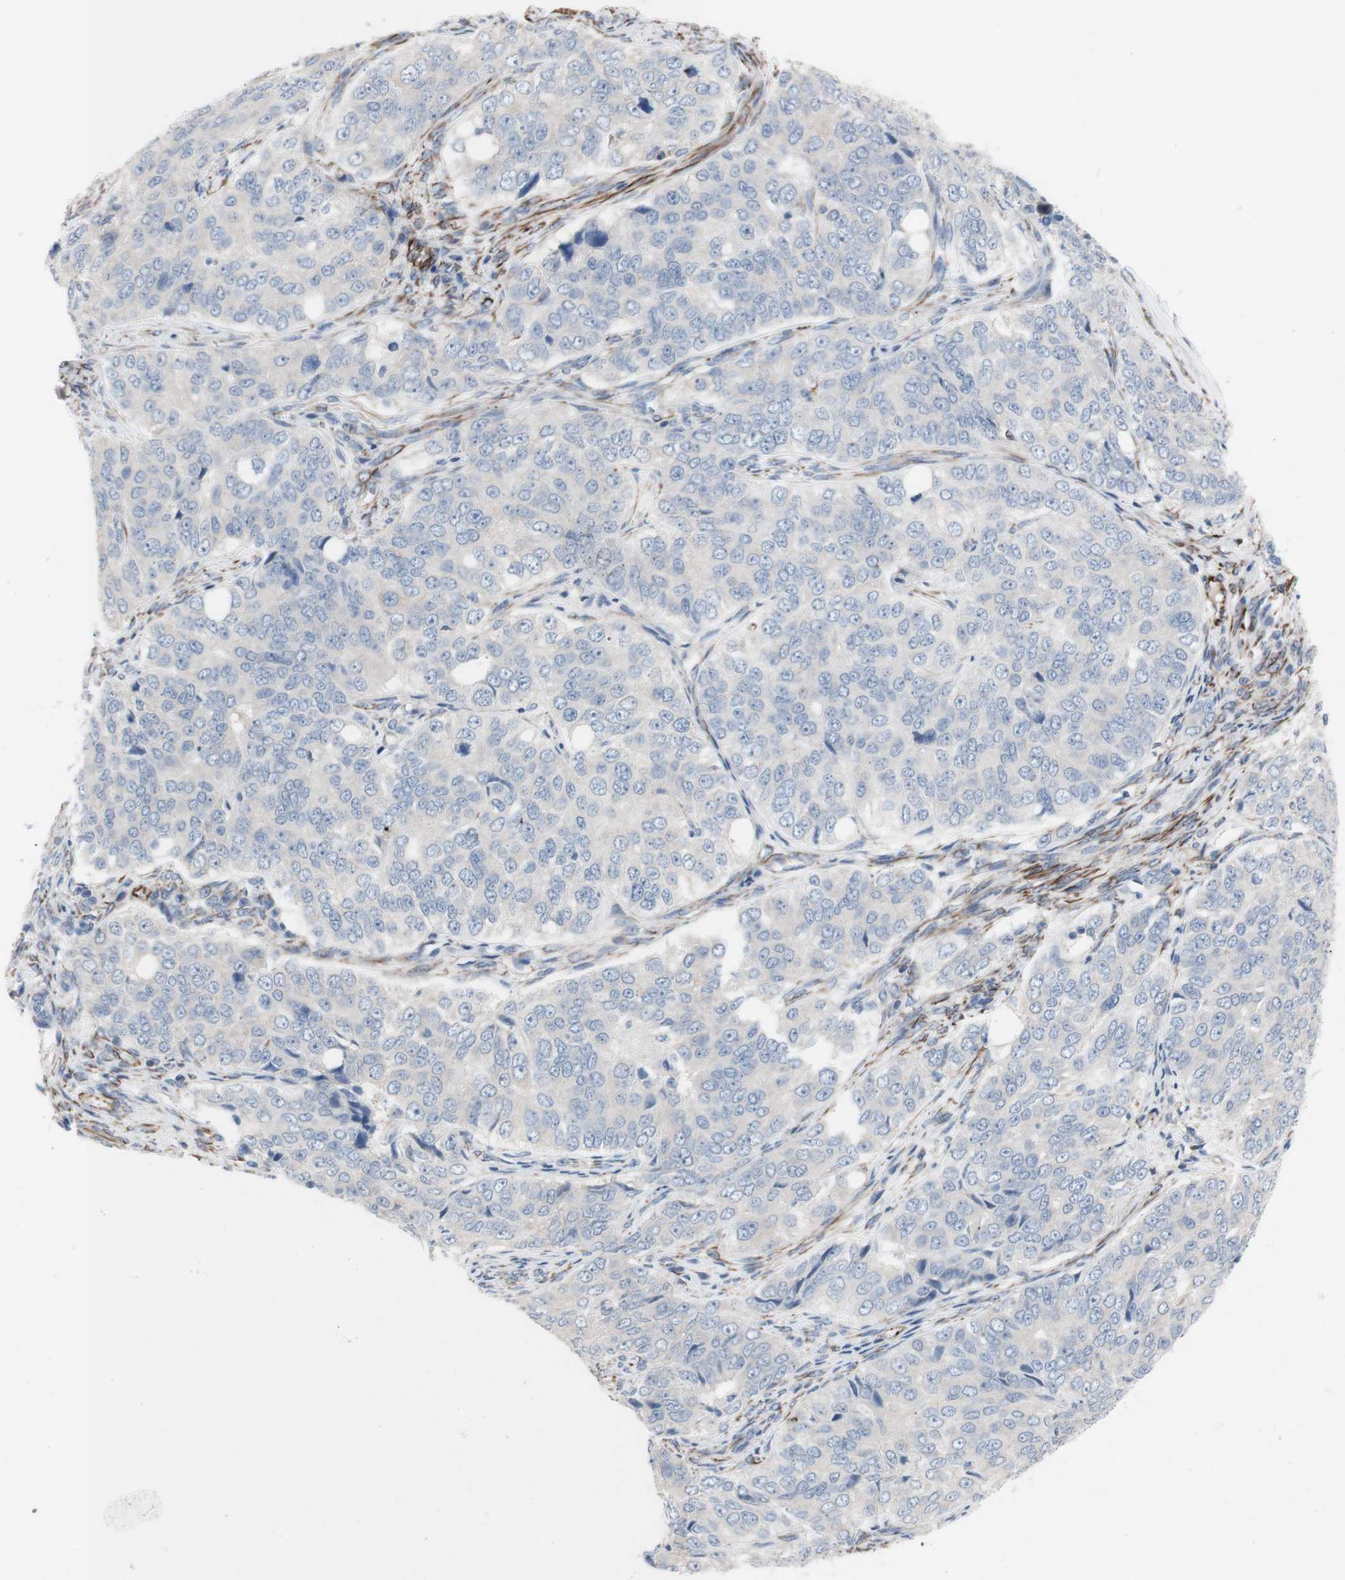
{"staining": {"intensity": "negative", "quantity": "none", "location": "none"}, "tissue": "ovarian cancer", "cell_type": "Tumor cells", "image_type": "cancer", "snomed": [{"axis": "morphology", "description": "Carcinoma, endometroid"}, {"axis": "topography", "description": "Ovary"}], "caption": "Immunohistochemistry micrograph of neoplastic tissue: human ovarian cancer (endometroid carcinoma) stained with DAB (3,3'-diaminobenzidine) displays no significant protein expression in tumor cells.", "gene": "AGPAT5", "patient": {"sex": "female", "age": 51}}